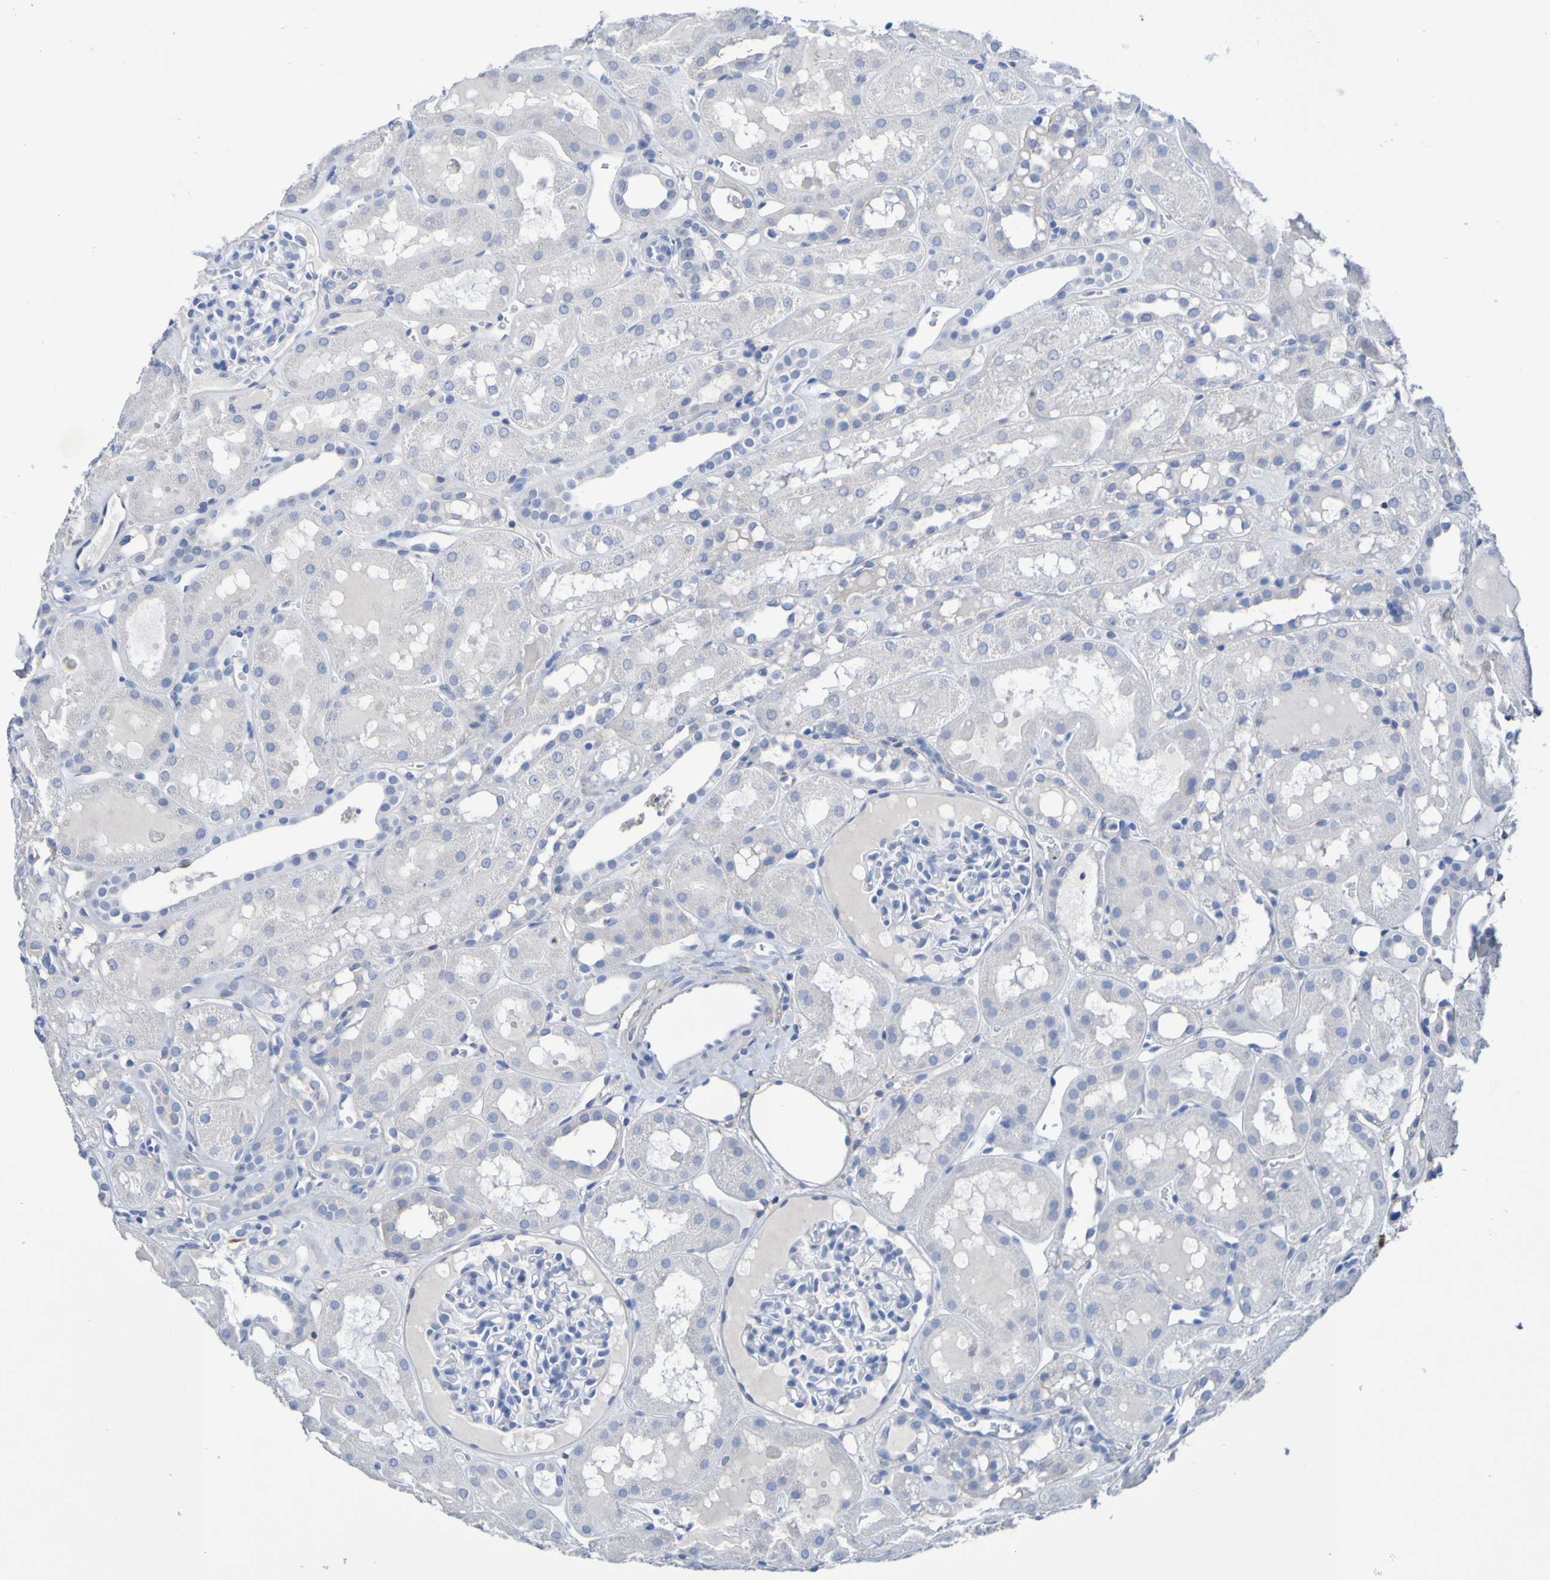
{"staining": {"intensity": "negative", "quantity": "none", "location": "none"}, "tissue": "kidney", "cell_type": "Cells in glomeruli", "image_type": "normal", "snomed": [{"axis": "morphology", "description": "Normal tissue, NOS"}, {"axis": "topography", "description": "Kidney"}, {"axis": "topography", "description": "Urinary bladder"}], "caption": "Immunohistochemical staining of benign human kidney demonstrates no significant positivity in cells in glomeruli. (DAB immunohistochemistry (IHC), high magnification).", "gene": "SGCB", "patient": {"sex": "male", "age": 16}}